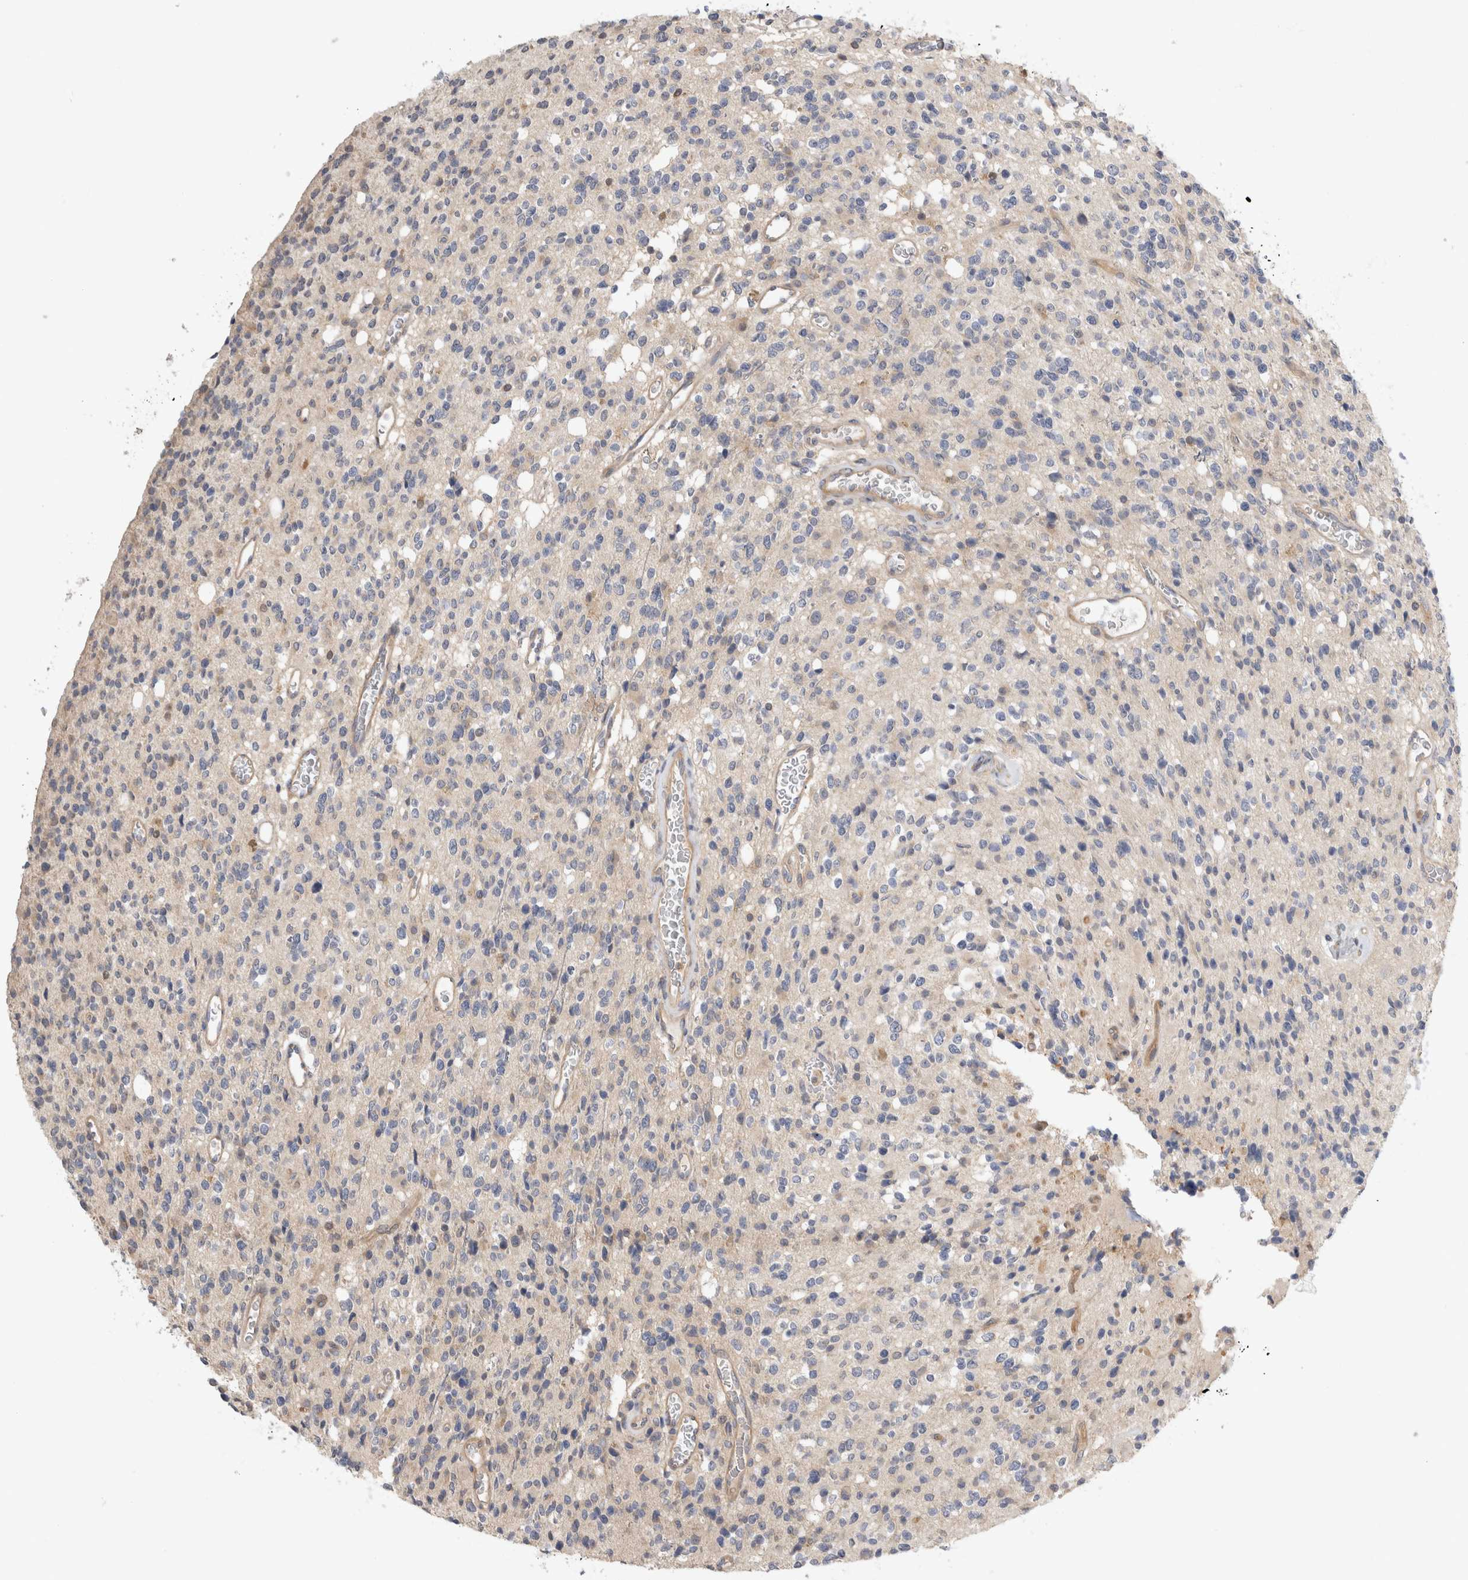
{"staining": {"intensity": "negative", "quantity": "none", "location": "none"}, "tissue": "glioma", "cell_type": "Tumor cells", "image_type": "cancer", "snomed": [{"axis": "morphology", "description": "Glioma, malignant, High grade"}, {"axis": "topography", "description": "Brain"}], "caption": "Micrograph shows no protein staining in tumor cells of glioma tissue.", "gene": "PGM1", "patient": {"sex": "male", "age": 34}}